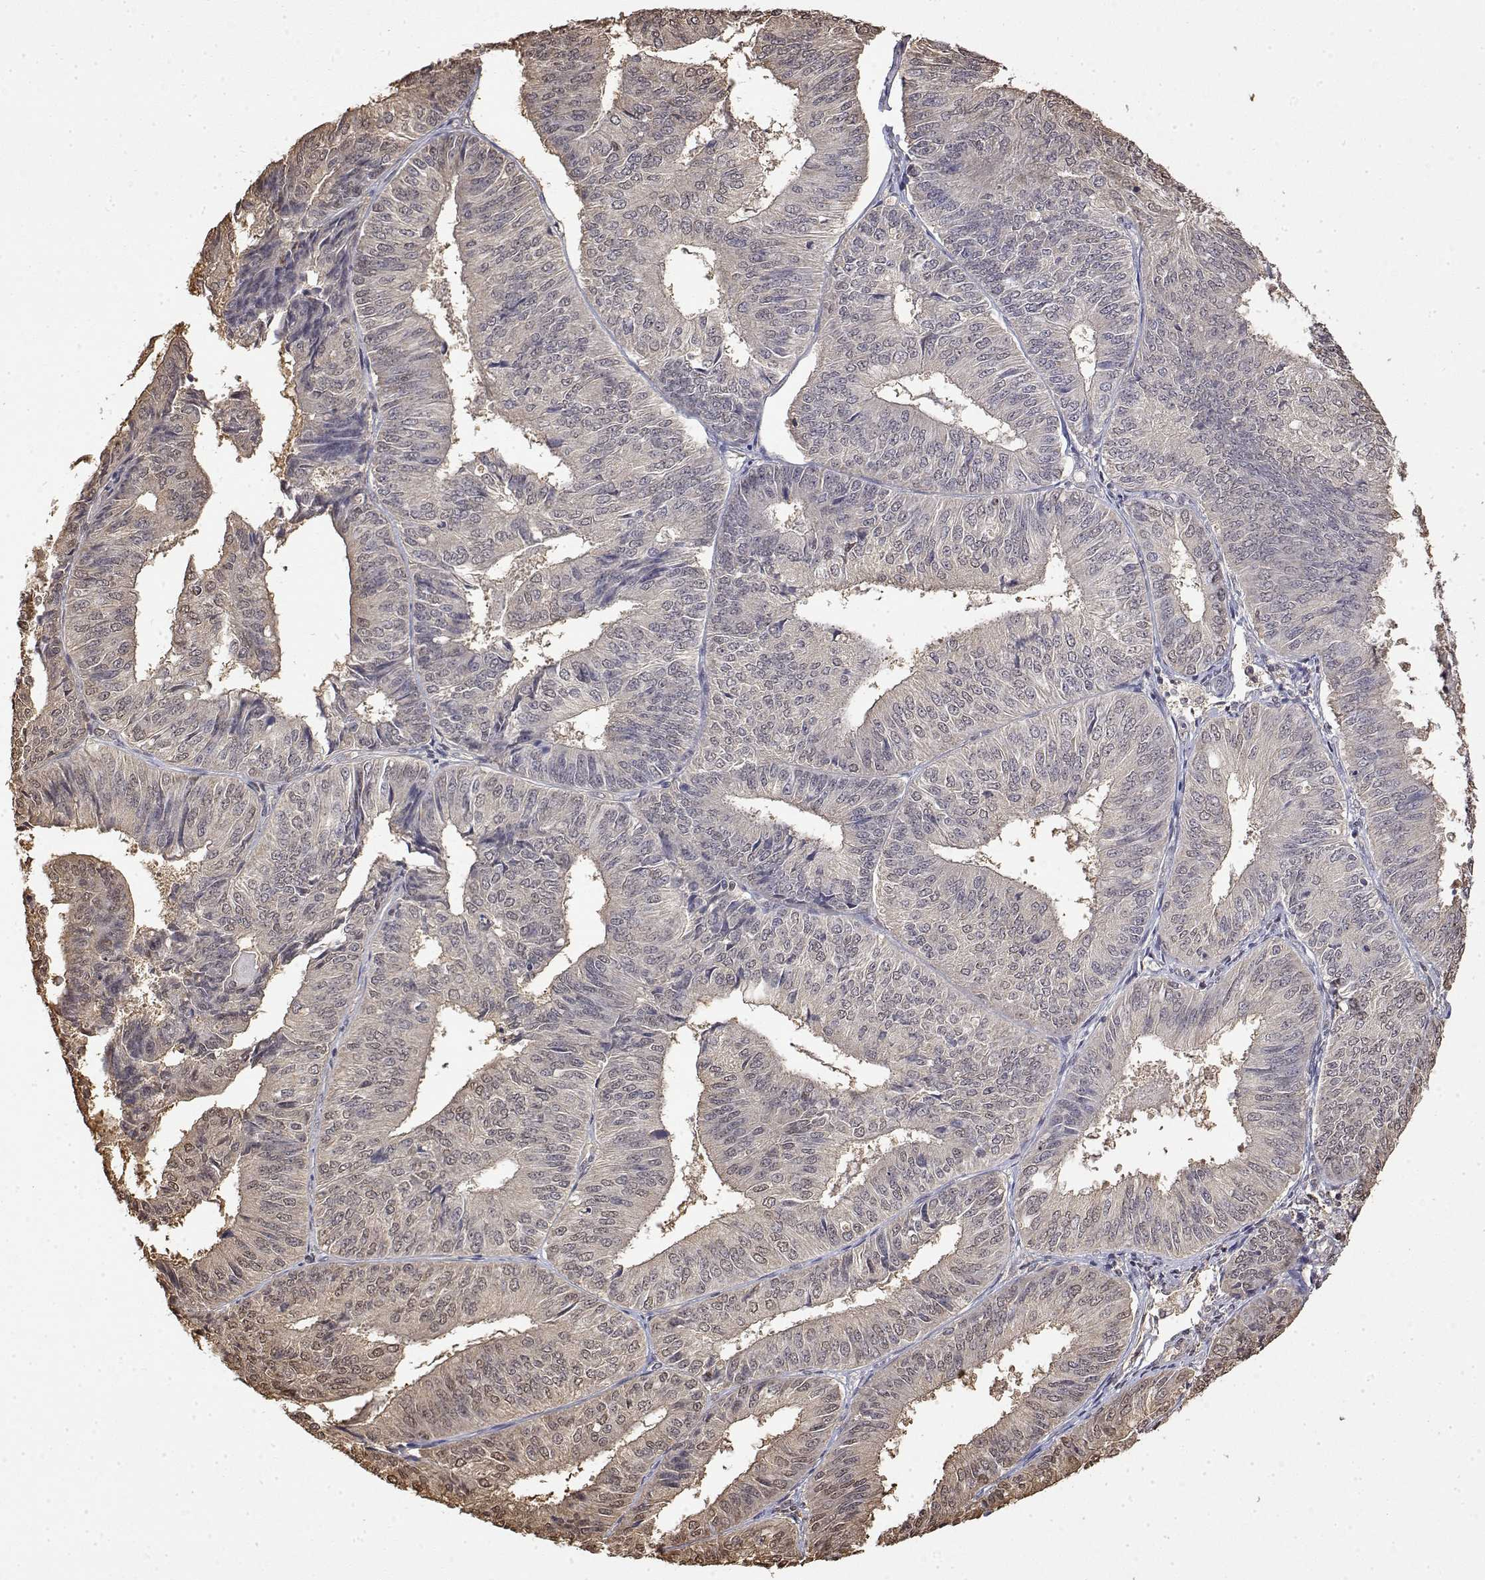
{"staining": {"intensity": "weak", "quantity": "25%-75%", "location": "nuclear"}, "tissue": "endometrial cancer", "cell_type": "Tumor cells", "image_type": "cancer", "snomed": [{"axis": "morphology", "description": "Adenocarcinoma, NOS"}, {"axis": "topography", "description": "Endometrium"}], "caption": "Endometrial cancer (adenocarcinoma) was stained to show a protein in brown. There is low levels of weak nuclear expression in about 25%-75% of tumor cells.", "gene": "TPI1", "patient": {"sex": "female", "age": 58}}